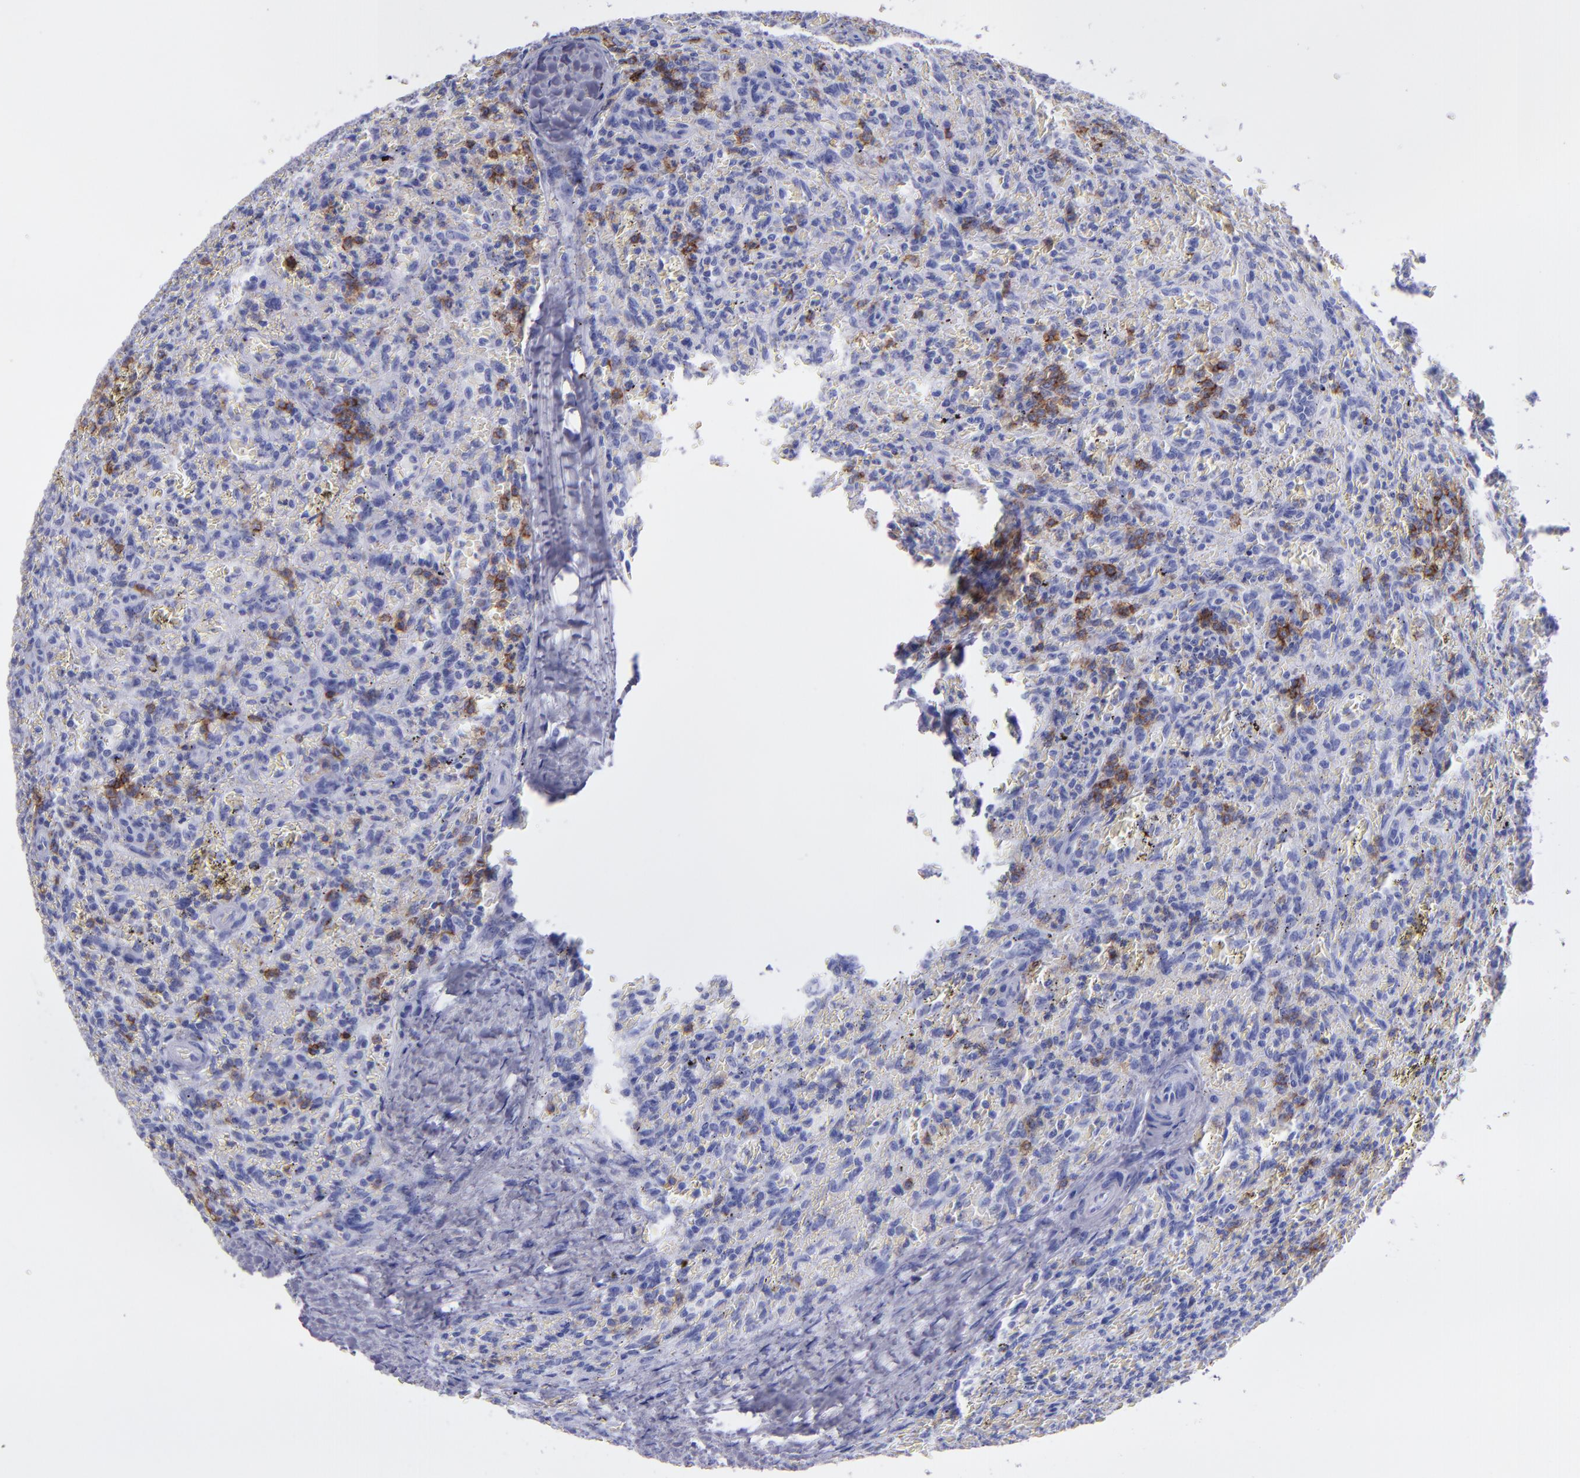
{"staining": {"intensity": "moderate", "quantity": "<25%", "location": "cytoplasmic/membranous"}, "tissue": "lymphoma", "cell_type": "Tumor cells", "image_type": "cancer", "snomed": [{"axis": "morphology", "description": "Malignant lymphoma, non-Hodgkin's type, Low grade"}, {"axis": "topography", "description": "Spleen"}], "caption": "Malignant lymphoma, non-Hodgkin's type (low-grade) stained for a protein displays moderate cytoplasmic/membranous positivity in tumor cells.", "gene": "CD37", "patient": {"sex": "female", "age": 64}}